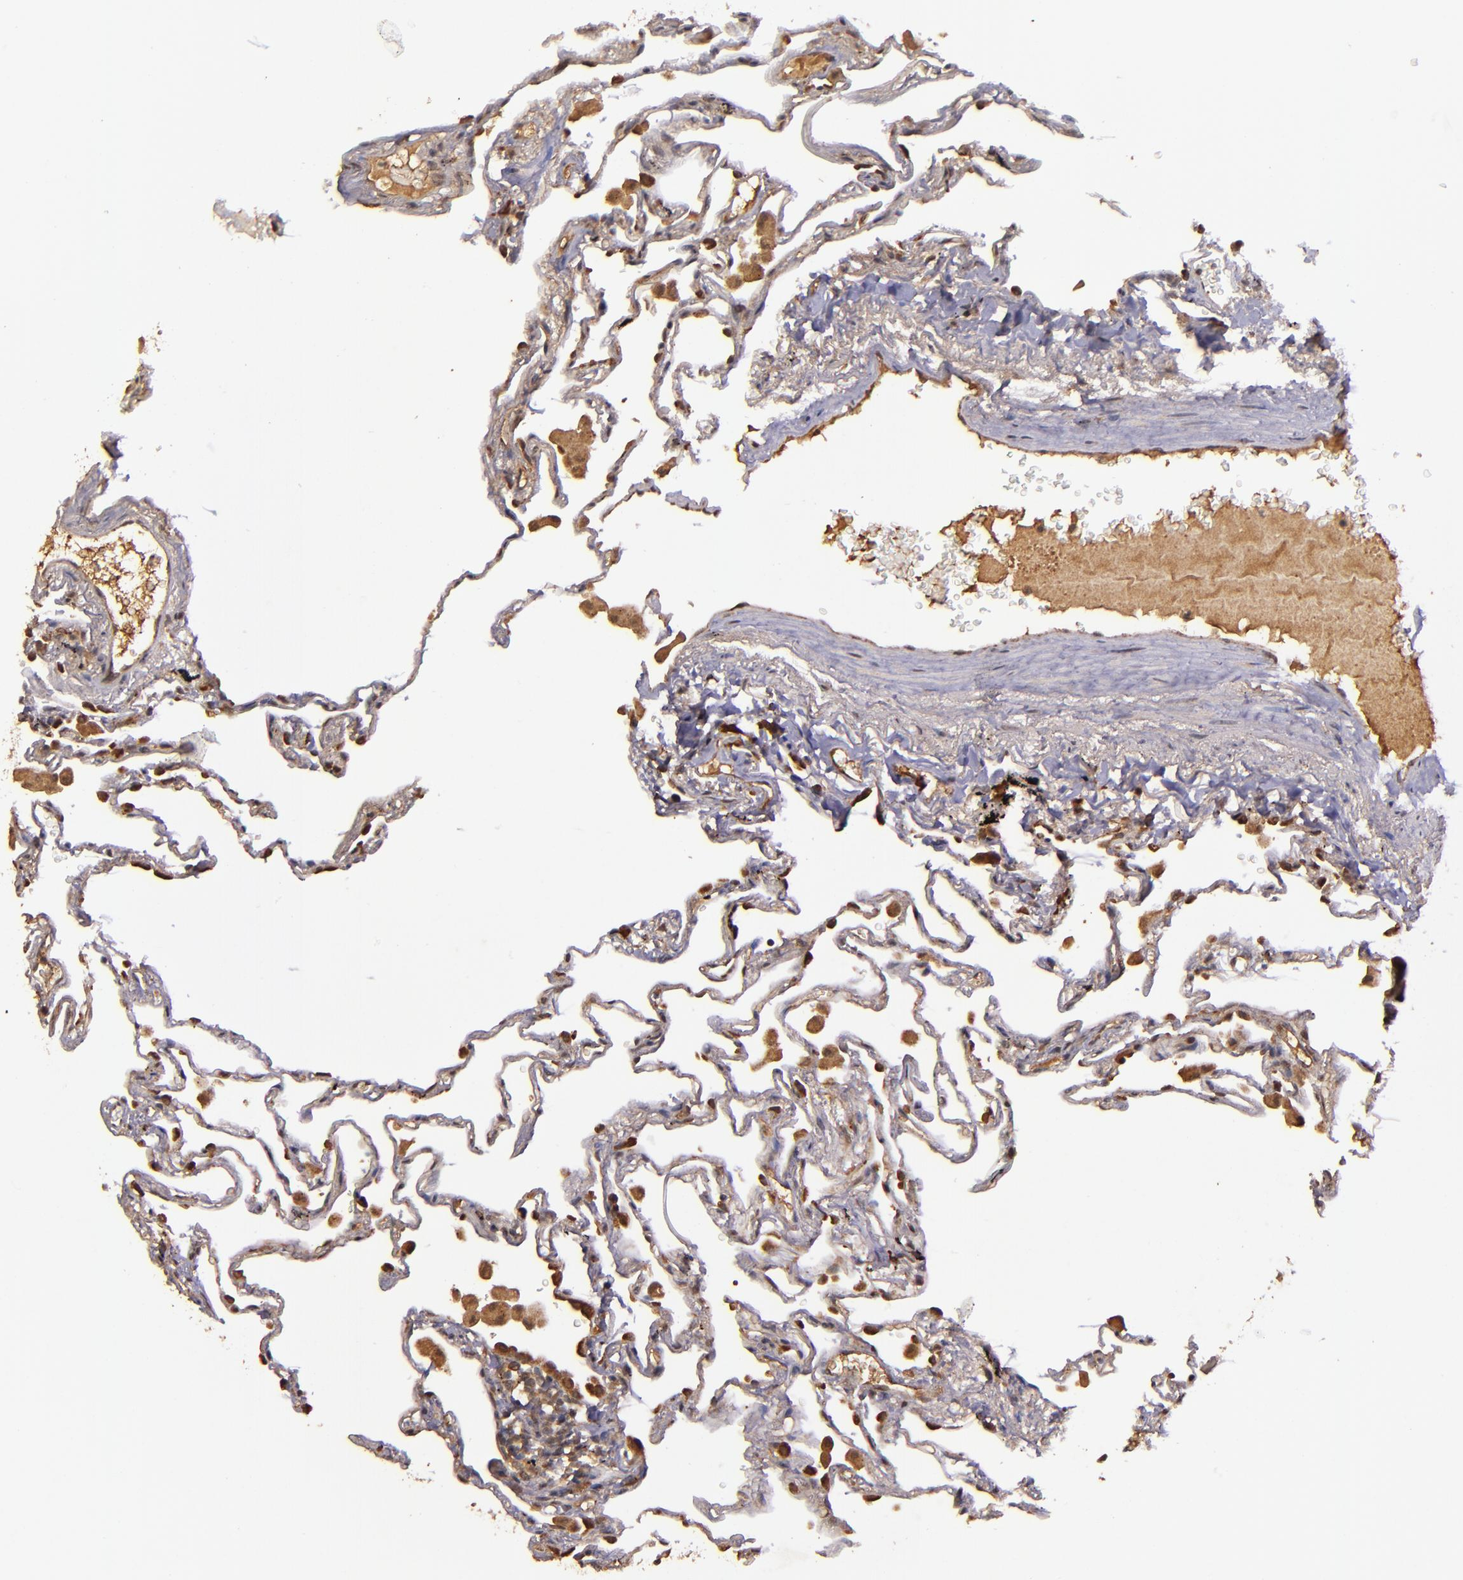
{"staining": {"intensity": "moderate", "quantity": ">75%", "location": "cytoplasmic/membranous"}, "tissue": "lung", "cell_type": "Alveolar cells", "image_type": "normal", "snomed": [{"axis": "morphology", "description": "Normal tissue, NOS"}, {"axis": "morphology", "description": "Inflammation, NOS"}, {"axis": "topography", "description": "Lung"}], "caption": "Protein staining by immunohistochemistry (IHC) demonstrates moderate cytoplasmic/membranous positivity in about >75% of alveolar cells in unremarkable lung. Using DAB (3,3'-diaminobenzidine) (brown) and hematoxylin (blue) stains, captured at high magnification using brightfield microscopy.", "gene": "RIOK3", "patient": {"sex": "male", "age": 69}}